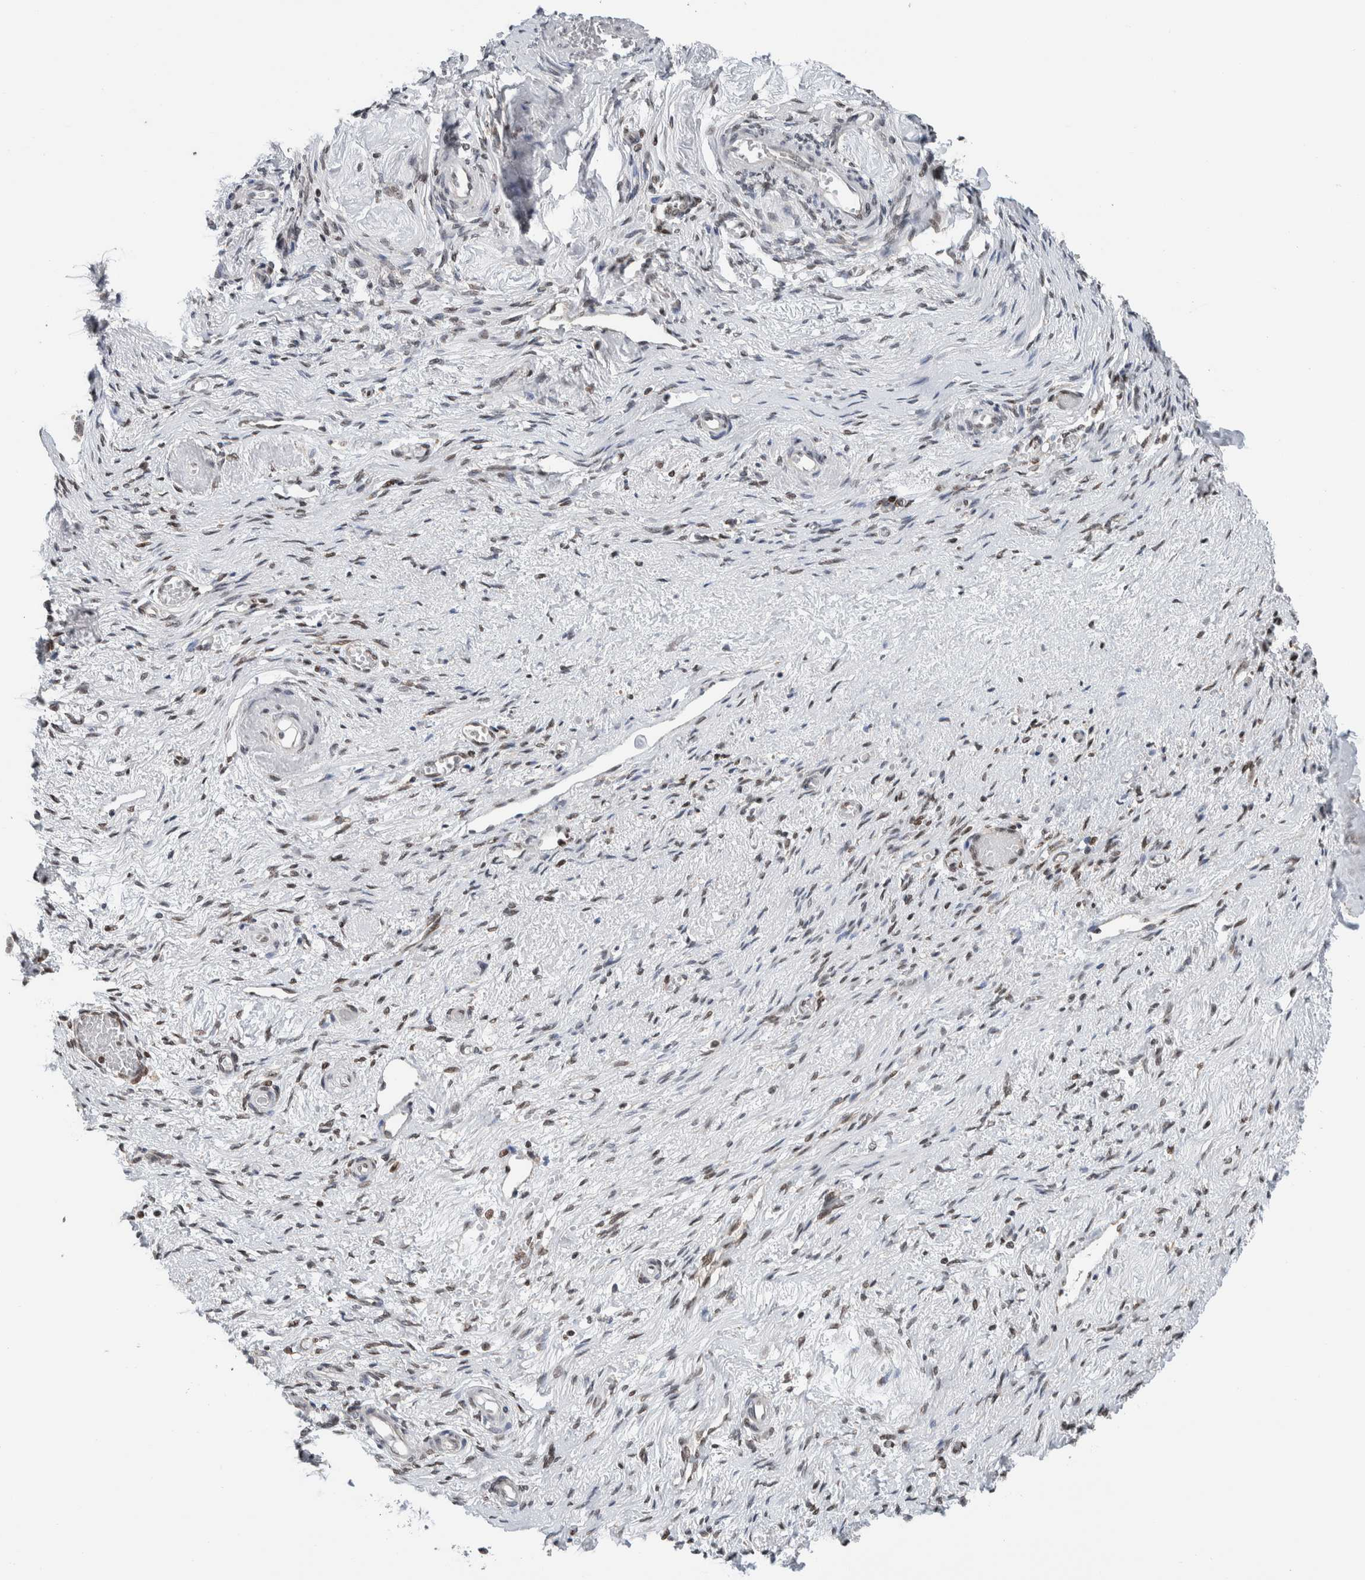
{"staining": {"intensity": "weak", "quantity": ">75%", "location": "nuclear"}, "tissue": "adipose tissue", "cell_type": "Adipocytes", "image_type": "normal", "snomed": [{"axis": "morphology", "description": "Normal tissue, NOS"}, {"axis": "topography", "description": "Vascular tissue"}, {"axis": "topography", "description": "Fallopian tube"}, {"axis": "topography", "description": "Ovary"}], "caption": "Adipose tissue stained with immunohistochemistry displays weak nuclear expression in about >75% of adipocytes.", "gene": "NPLOC4", "patient": {"sex": "female", "age": 67}}